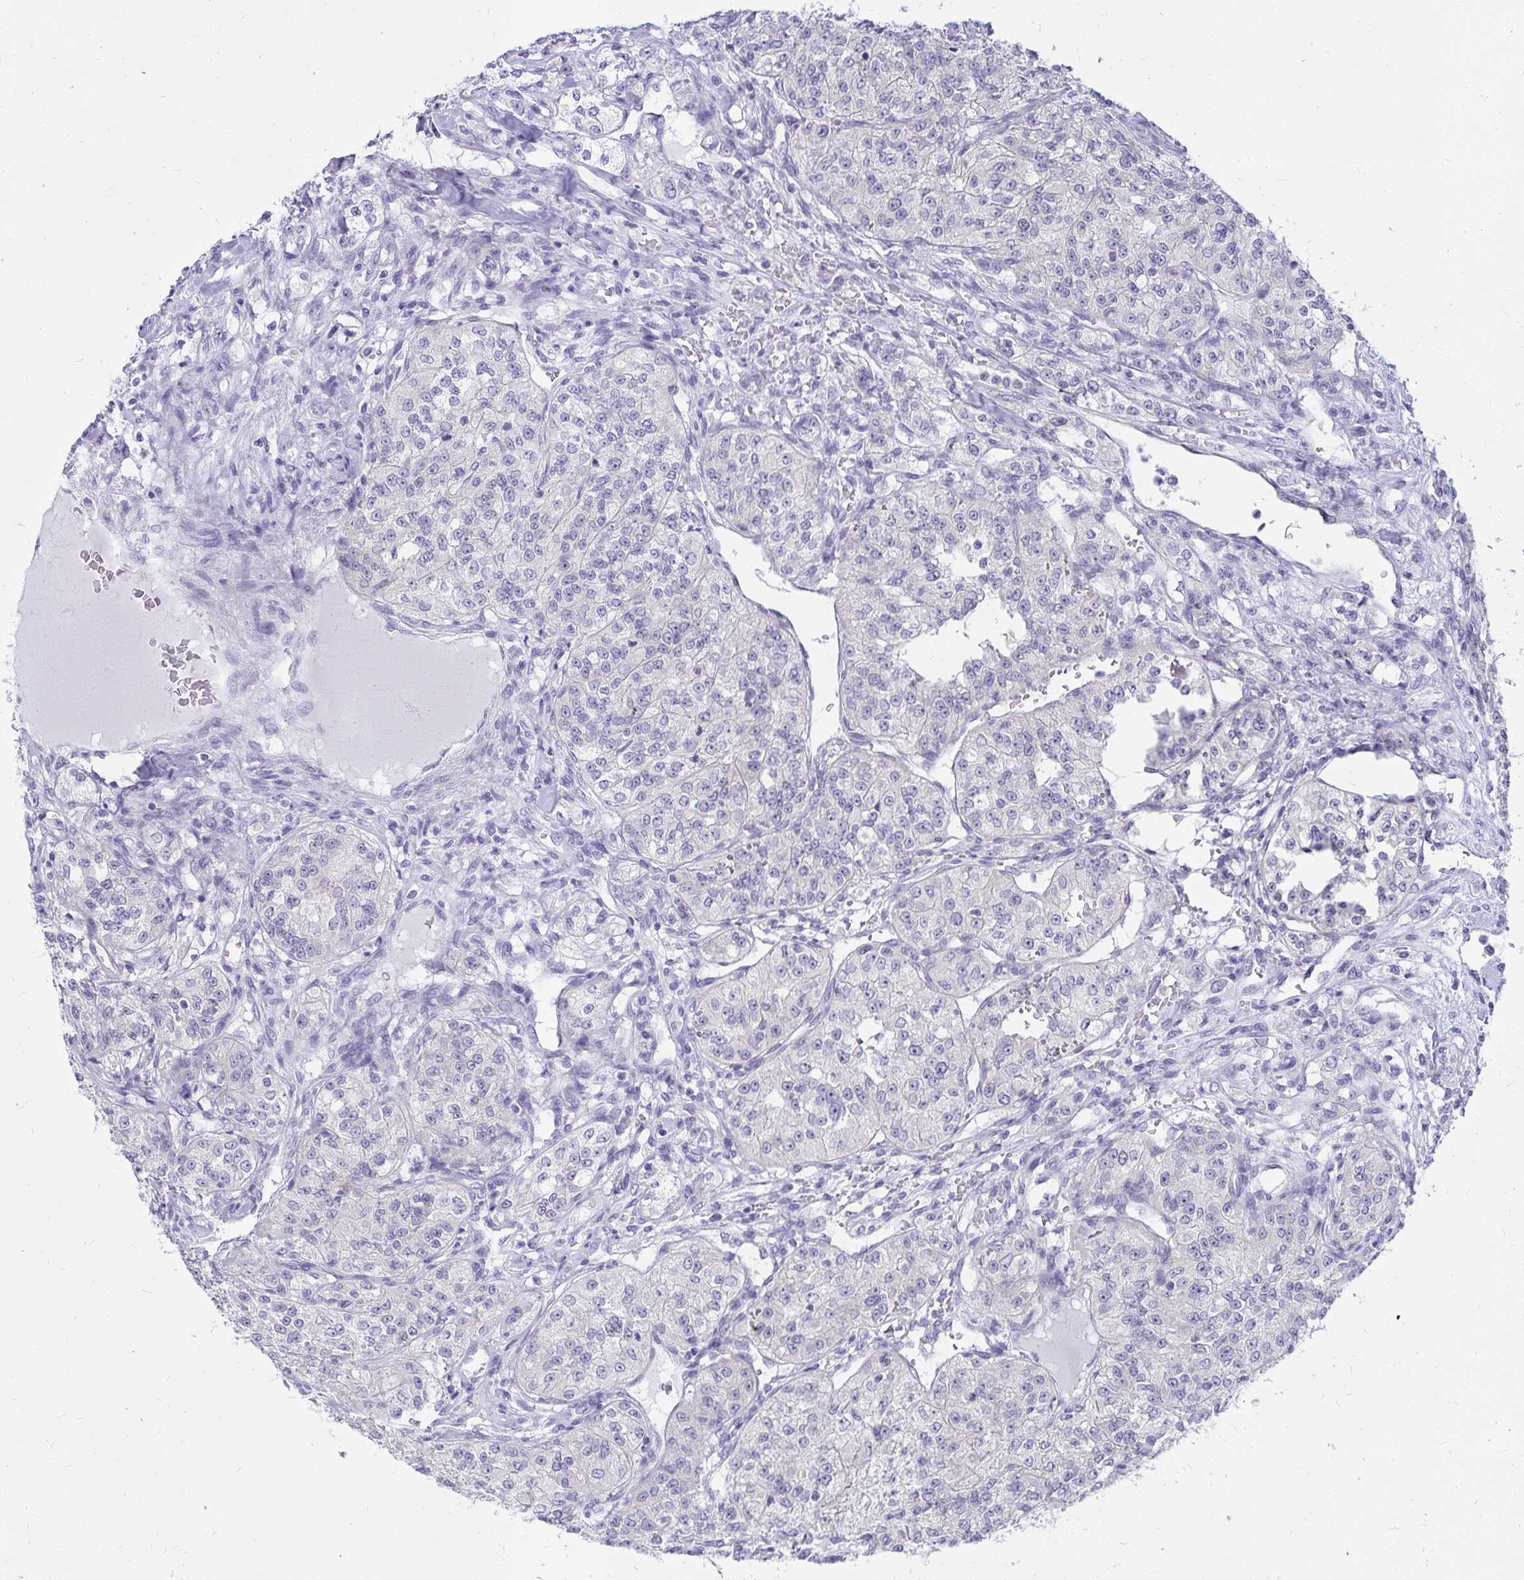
{"staining": {"intensity": "negative", "quantity": "none", "location": "none"}, "tissue": "renal cancer", "cell_type": "Tumor cells", "image_type": "cancer", "snomed": [{"axis": "morphology", "description": "Adenocarcinoma, NOS"}, {"axis": "topography", "description": "Kidney"}], "caption": "Histopathology image shows no significant protein positivity in tumor cells of renal cancer.", "gene": "C19orf81", "patient": {"sex": "female", "age": 63}}